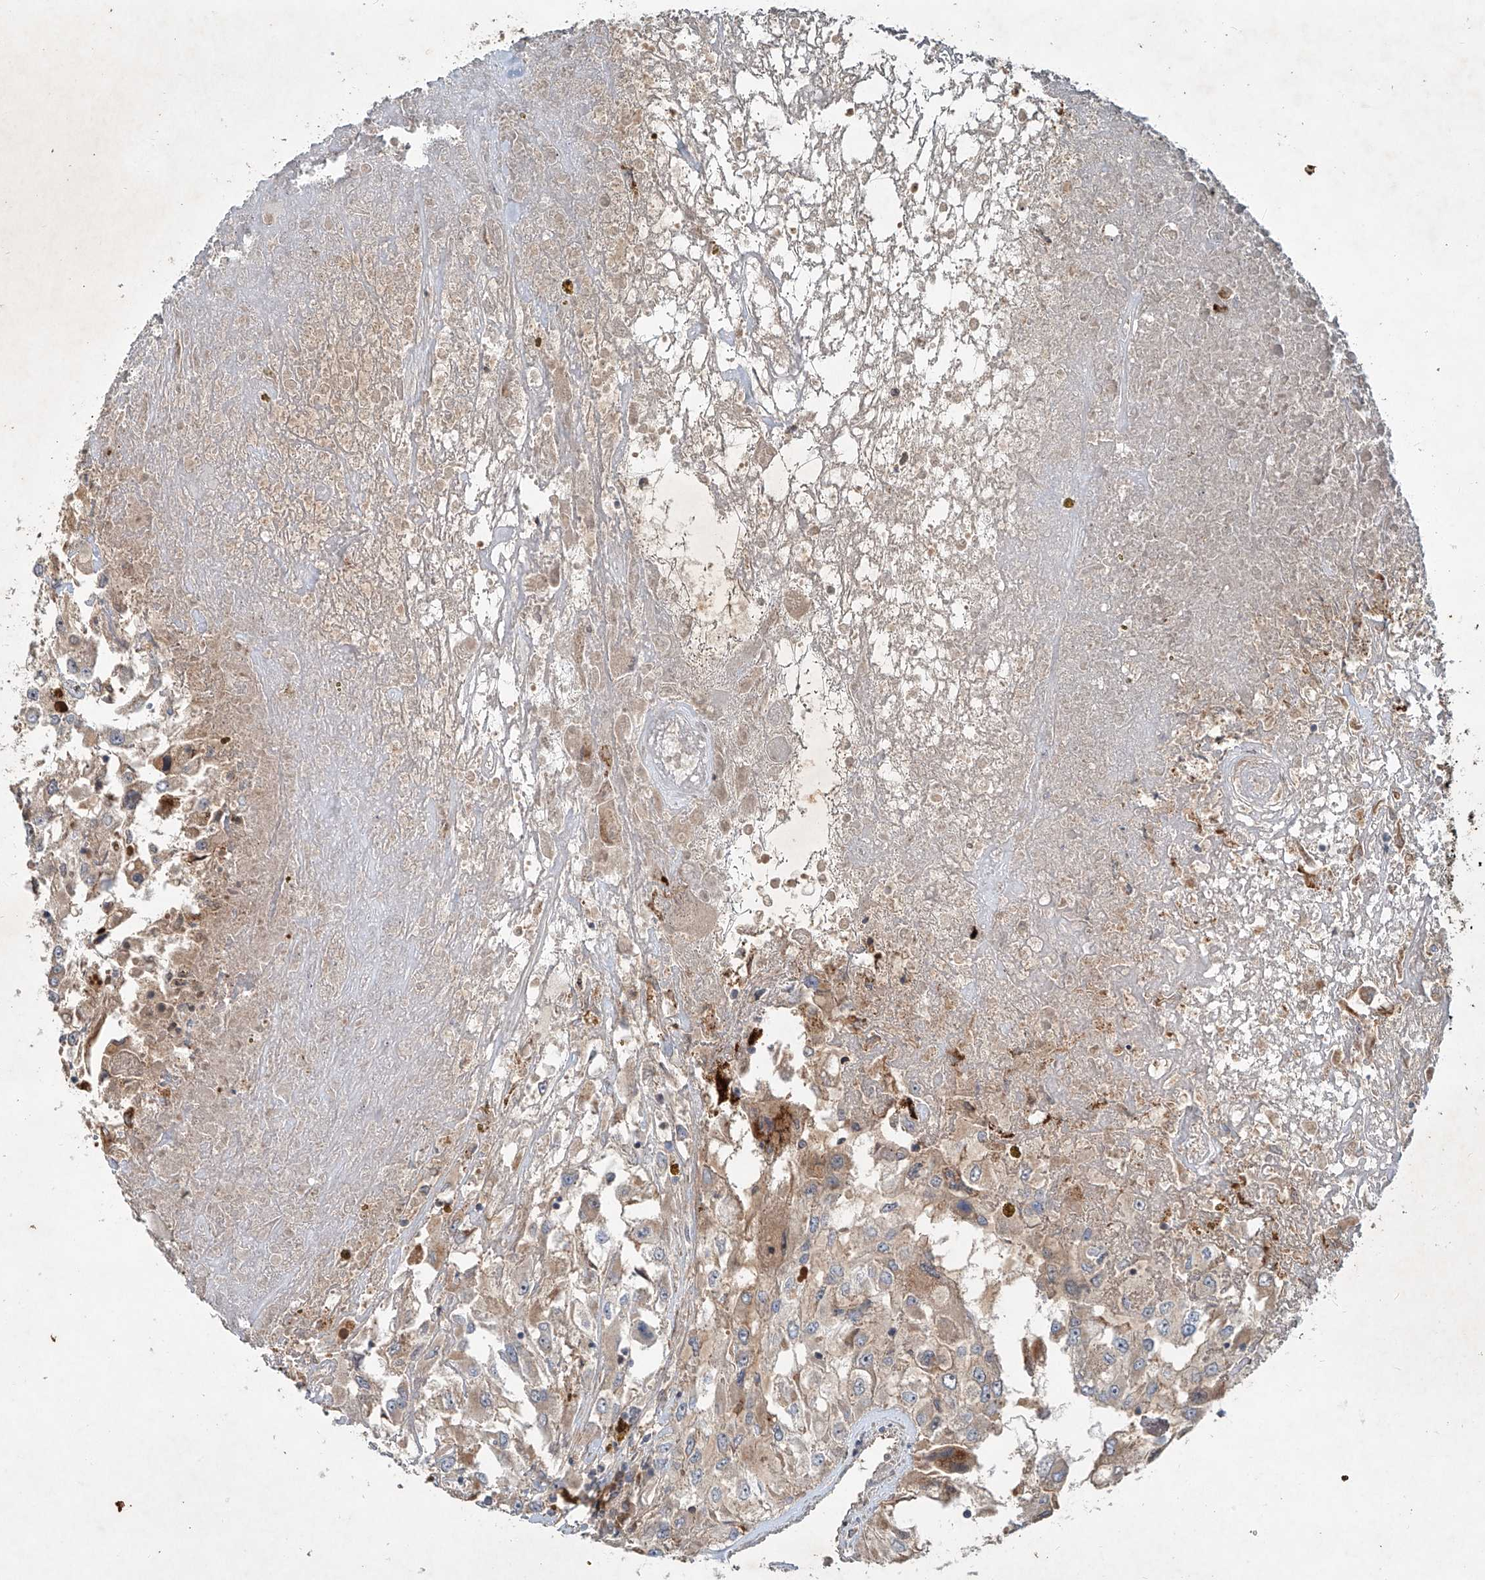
{"staining": {"intensity": "moderate", "quantity": "<25%", "location": "cytoplasmic/membranous"}, "tissue": "renal cancer", "cell_type": "Tumor cells", "image_type": "cancer", "snomed": [{"axis": "morphology", "description": "Adenocarcinoma, NOS"}, {"axis": "topography", "description": "Kidney"}], "caption": "IHC of human renal cancer (adenocarcinoma) shows low levels of moderate cytoplasmic/membranous staining in about <25% of tumor cells.", "gene": "IER5", "patient": {"sex": "female", "age": 52}}